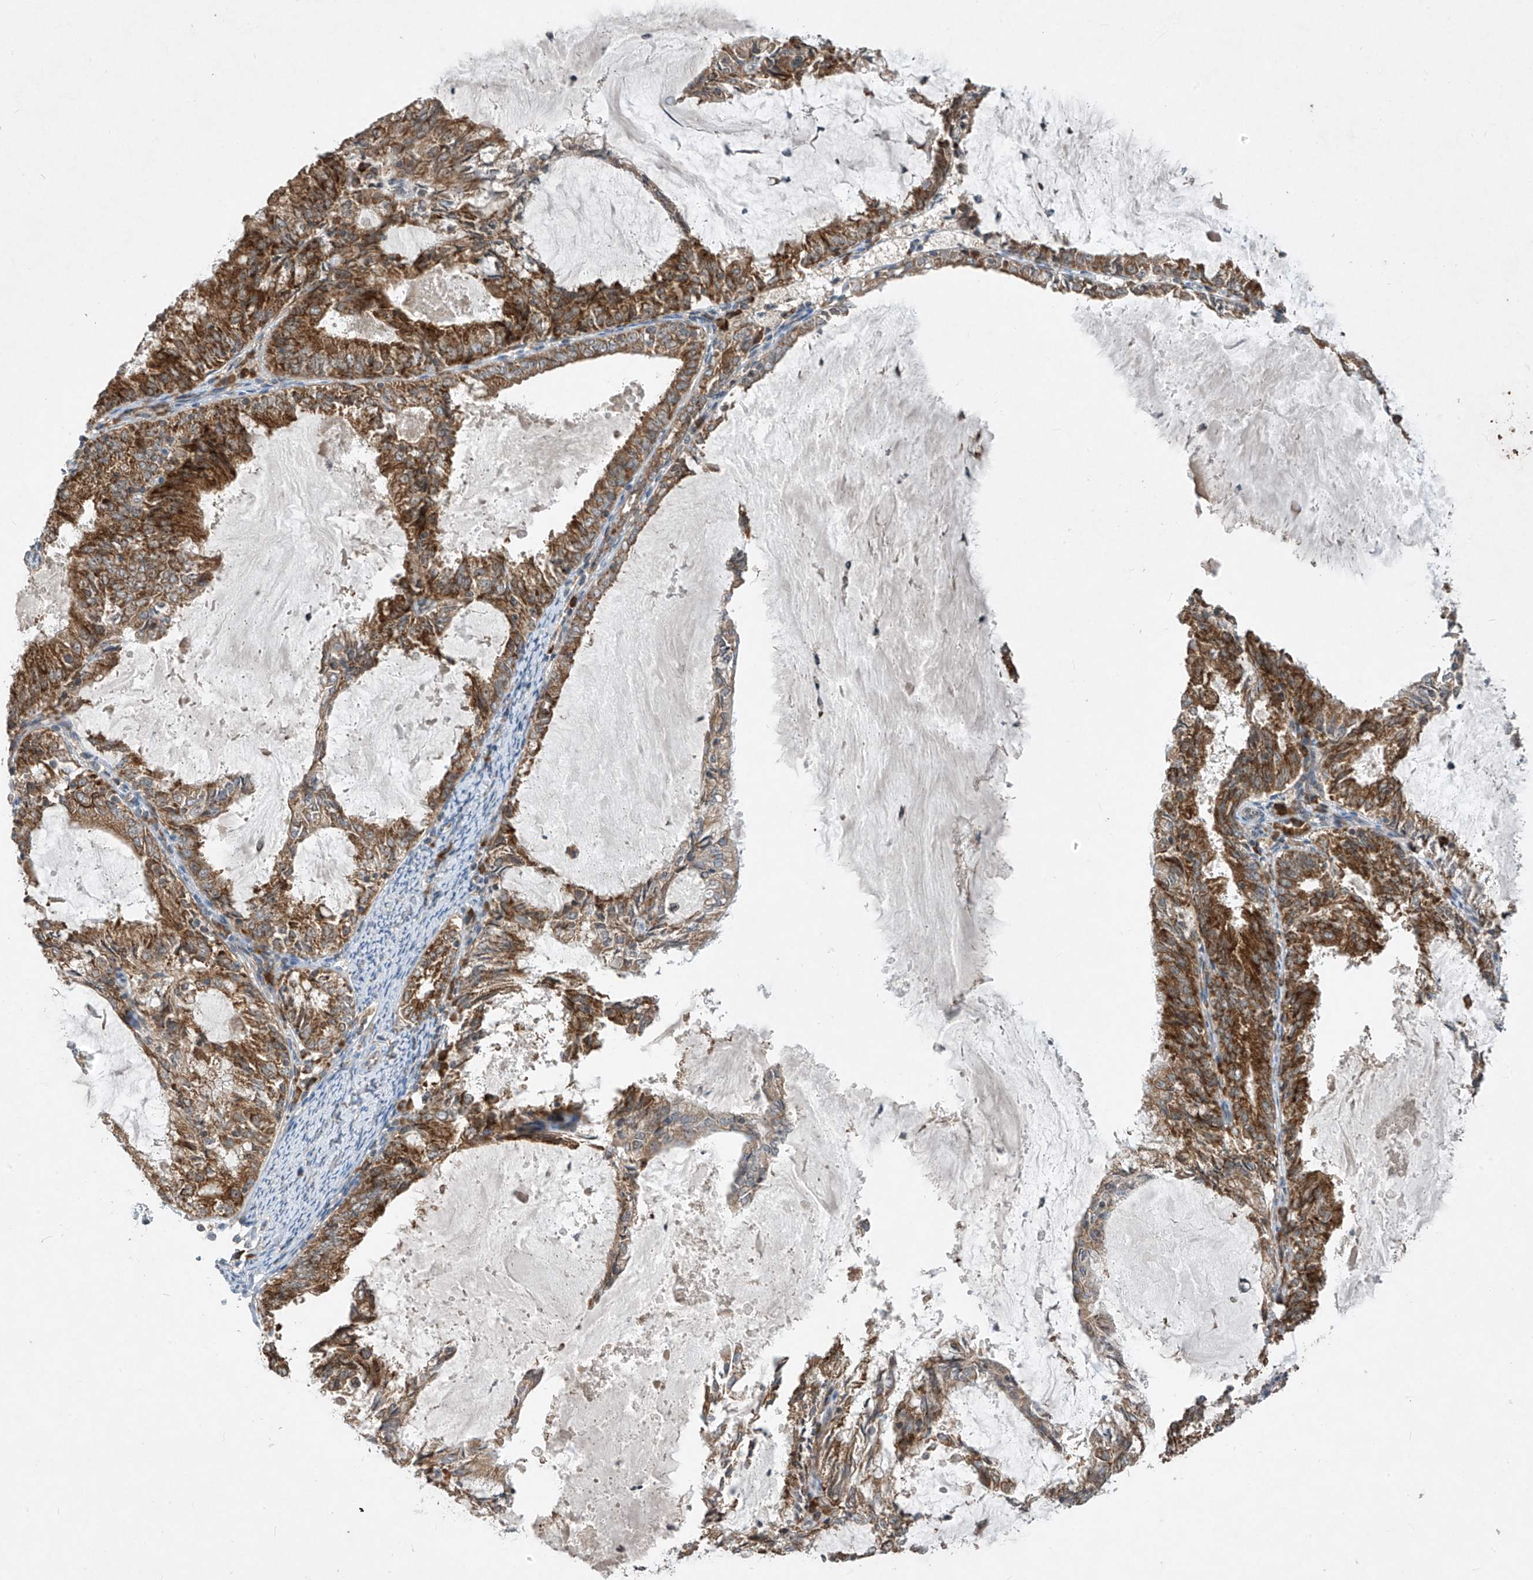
{"staining": {"intensity": "moderate", "quantity": ">75%", "location": "cytoplasmic/membranous"}, "tissue": "endometrial cancer", "cell_type": "Tumor cells", "image_type": "cancer", "snomed": [{"axis": "morphology", "description": "Adenocarcinoma, NOS"}, {"axis": "topography", "description": "Endometrium"}], "caption": "Protein expression analysis of endometrial cancer exhibits moderate cytoplasmic/membranous positivity in about >75% of tumor cells.", "gene": "RPL34", "patient": {"sex": "female", "age": 57}}